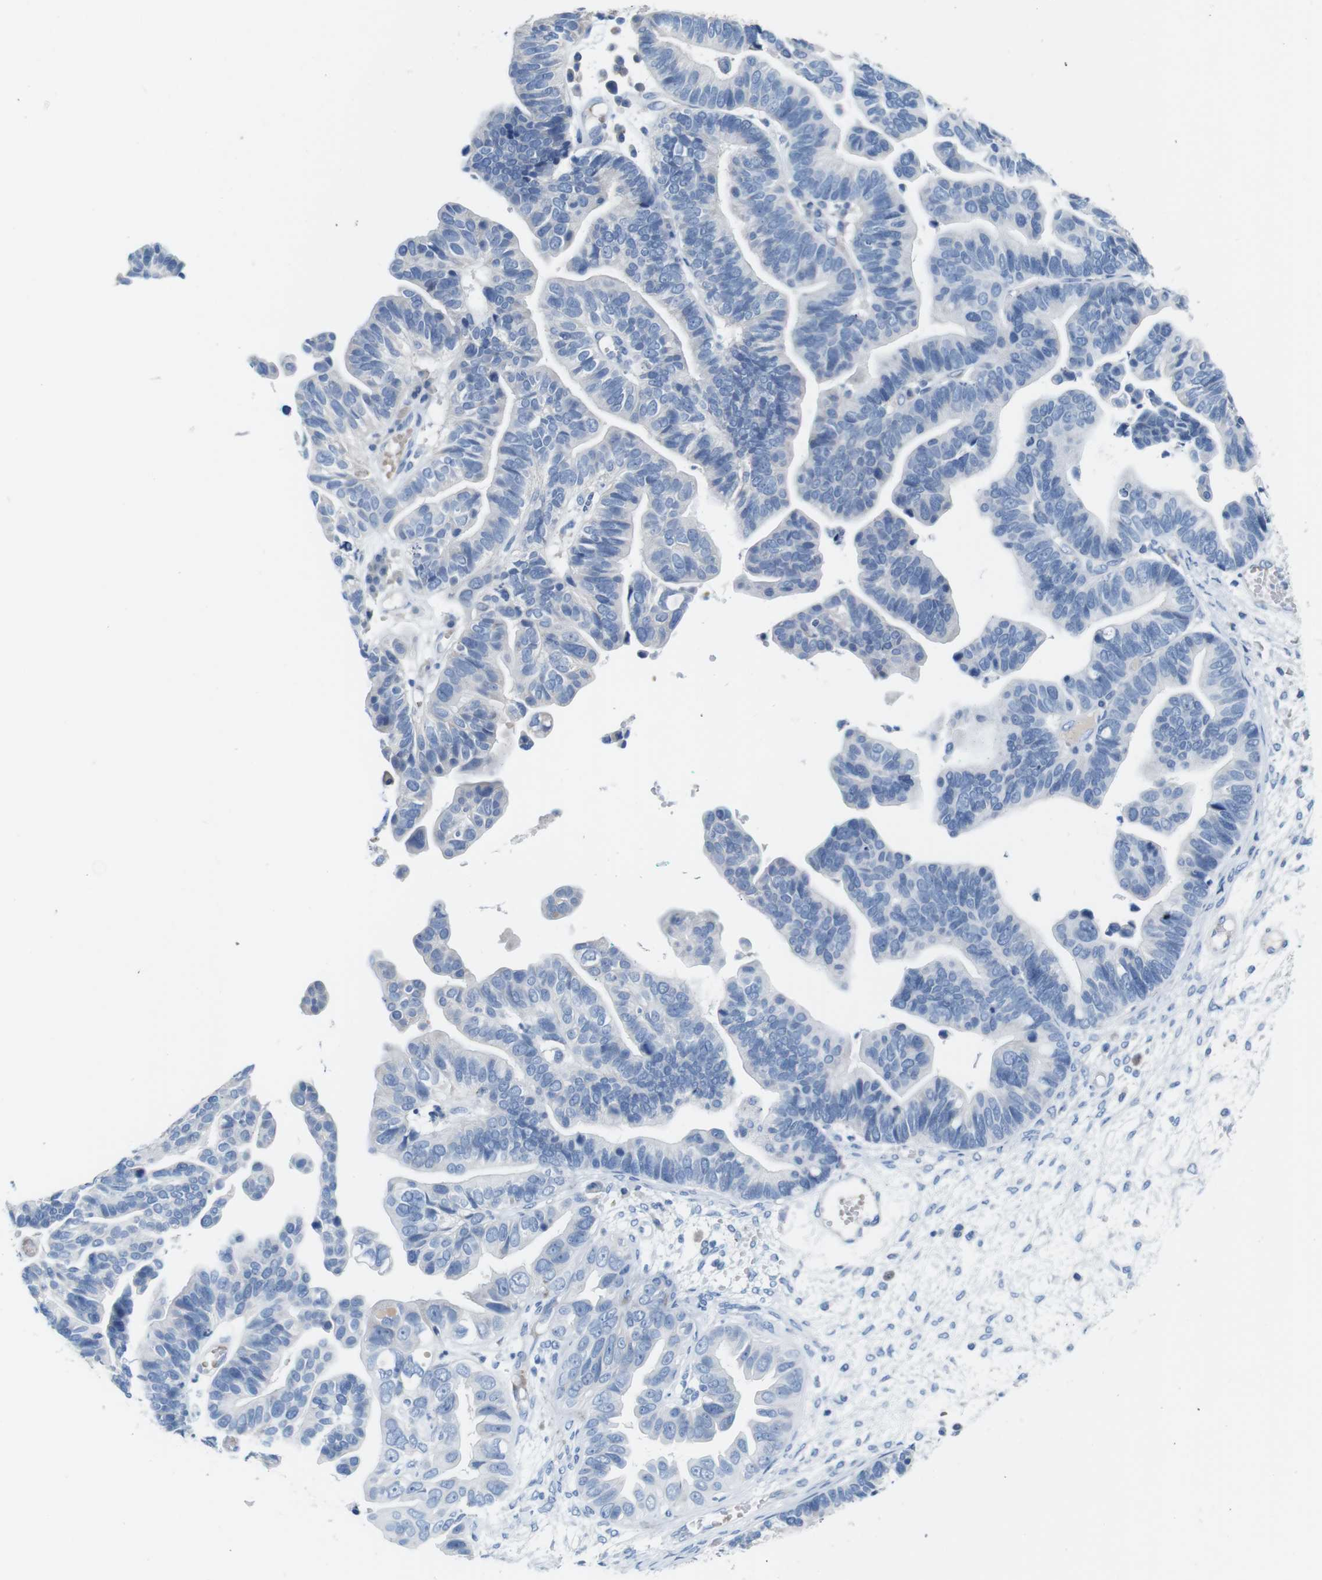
{"staining": {"intensity": "negative", "quantity": "none", "location": "none"}, "tissue": "ovarian cancer", "cell_type": "Tumor cells", "image_type": "cancer", "snomed": [{"axis": "morphology", "description": "Cystadenocarcinoma, serous, NOS"}, {"axis": "topography", "description": "Ovary"}], "caption": "This is an immunohistochemistry micrograph of ovarian cancer. There is no expression in tumor cells.", "gene": "IGSF8", "patient": {"sex": "female", "age": 56}}